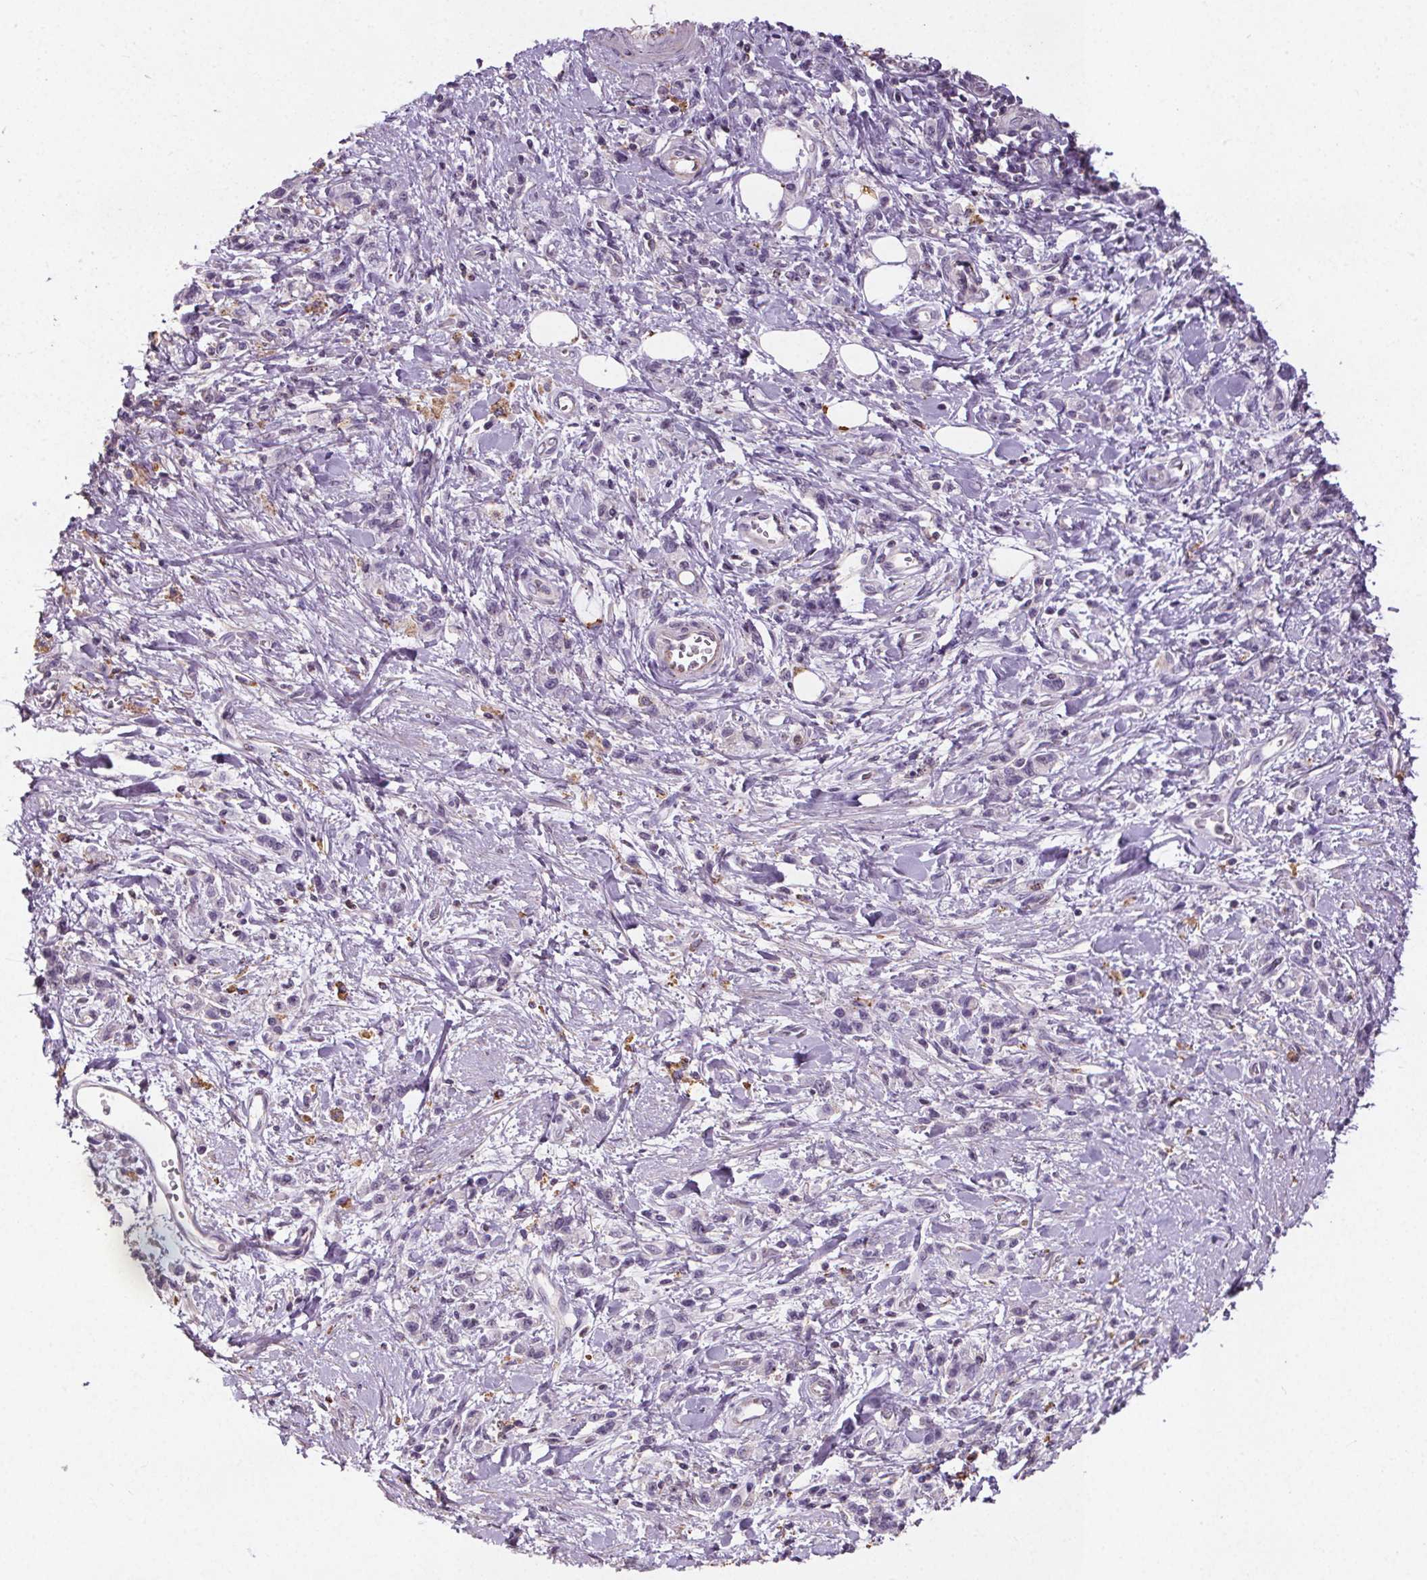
{"staining": {"intensity": "negative", "quantity": "none", "location": "none"}, "tissue": "stomach cancer", "cell_type": "Tumor cells", "image_type": "cancer", "snomed": [{"axis": "morphology", "description": "Adenocarcinoma, NOS"}, {"axis": "topography", "description": "Stomach"}], "caption": "Tumor cells show no significant expression in stomach adenocarcinoma.", "gene": "C19orf84", "patient": {"sex": "male", "age": 77}}